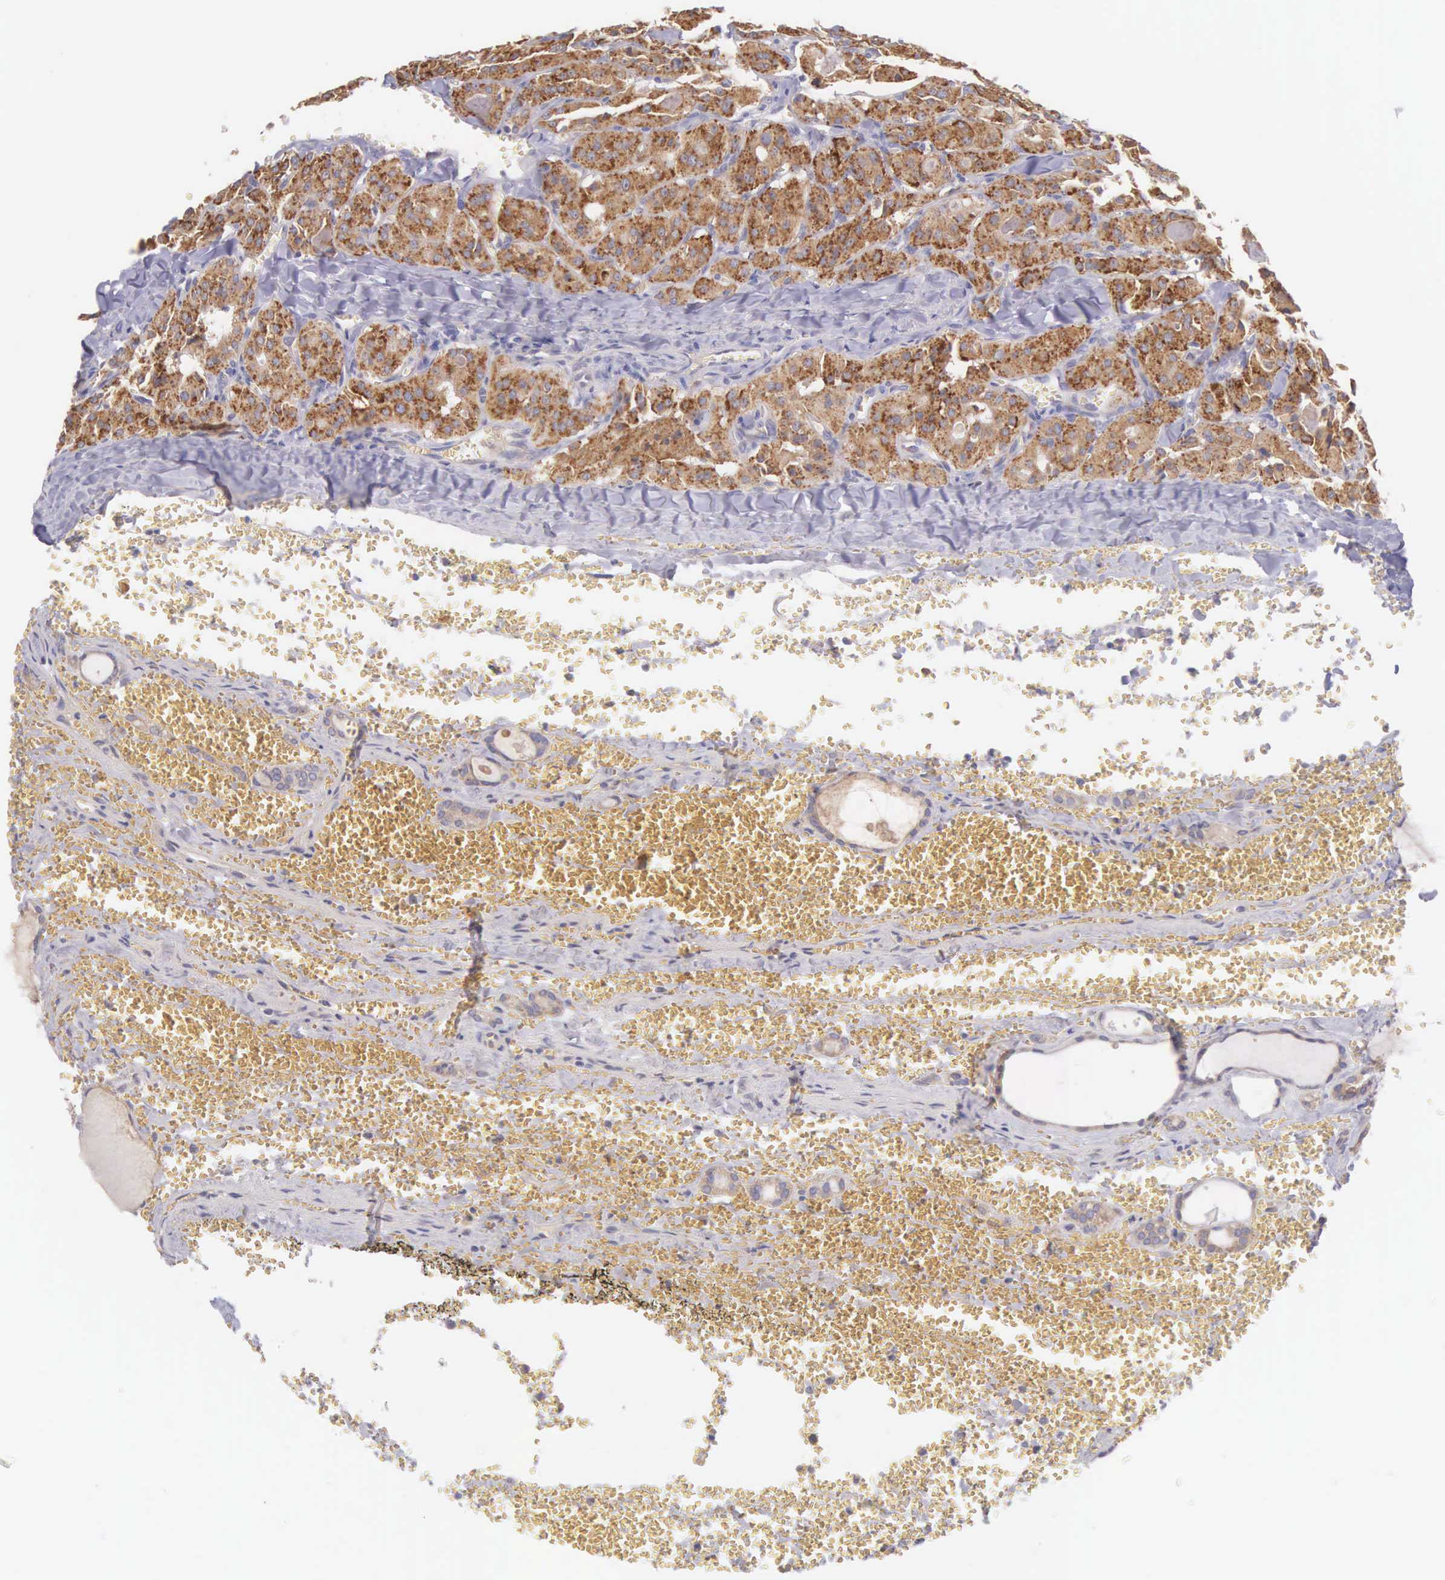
{"staining": {"intensity": "strong", "quantity": ">75%", "location": "cytoplasmic/membranous"}, "tissue": "thyroid cancer", "cell_type": "Tumor cells", "image_type": "cancer", "snomed": [{"axis": "morphology", "description": "Carcinoma, NOS"}, {"axis": "topography", "description": "Thyroid gland"}], "caption": "Thyroid carcinoma stained with immunohistochemistry (IHC) shows strong cytoplasmic/membranous positivity in about >75% of tumor cells. (Stains: DAB in brown, nuclei in blue, Microscopy: brightfield microscopy at high magnification).", "gene": "NSDHL", "patient": {"sex": "male", "age": 76}}